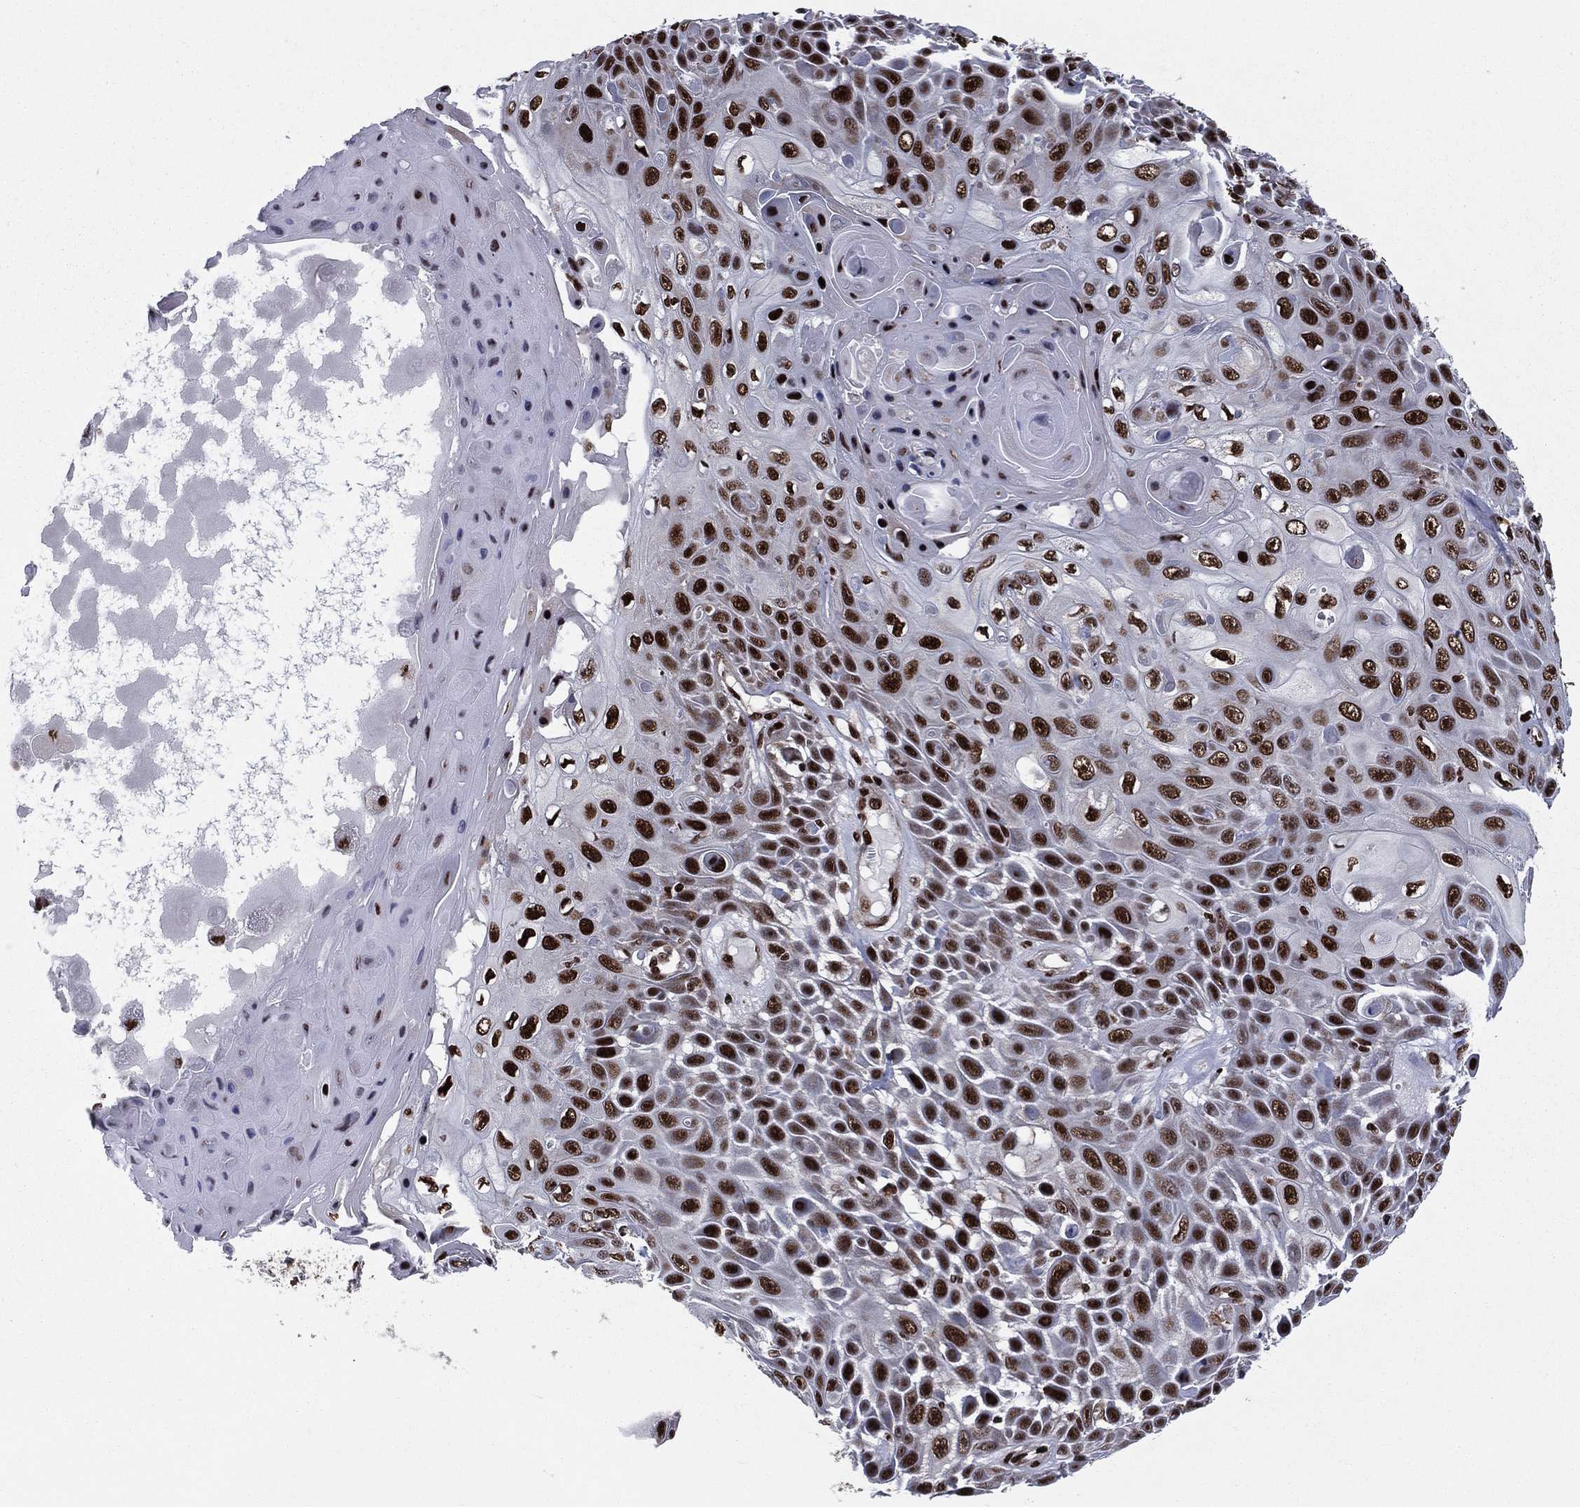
{"staining": {"intensity": "strong", "quantity": ">75%", "location": "nuclear"}, "tissue": "skin cancer", "cell_type": "Tumor cells", "image_type": "cancer", "snomed": [{"axis": "morphology", "description": "Squamous cell carcinoma, NOS"}, {"axis": "topography", "description": "Skin"}], "caption": "Approximately >75% of tumor cells in human skin cancer reveal strong nuclear protein expression as visualized by brown immunohistochemical staining.", "gene": "TP53BP1", "patient": {"sex": "male", "age": 82}}